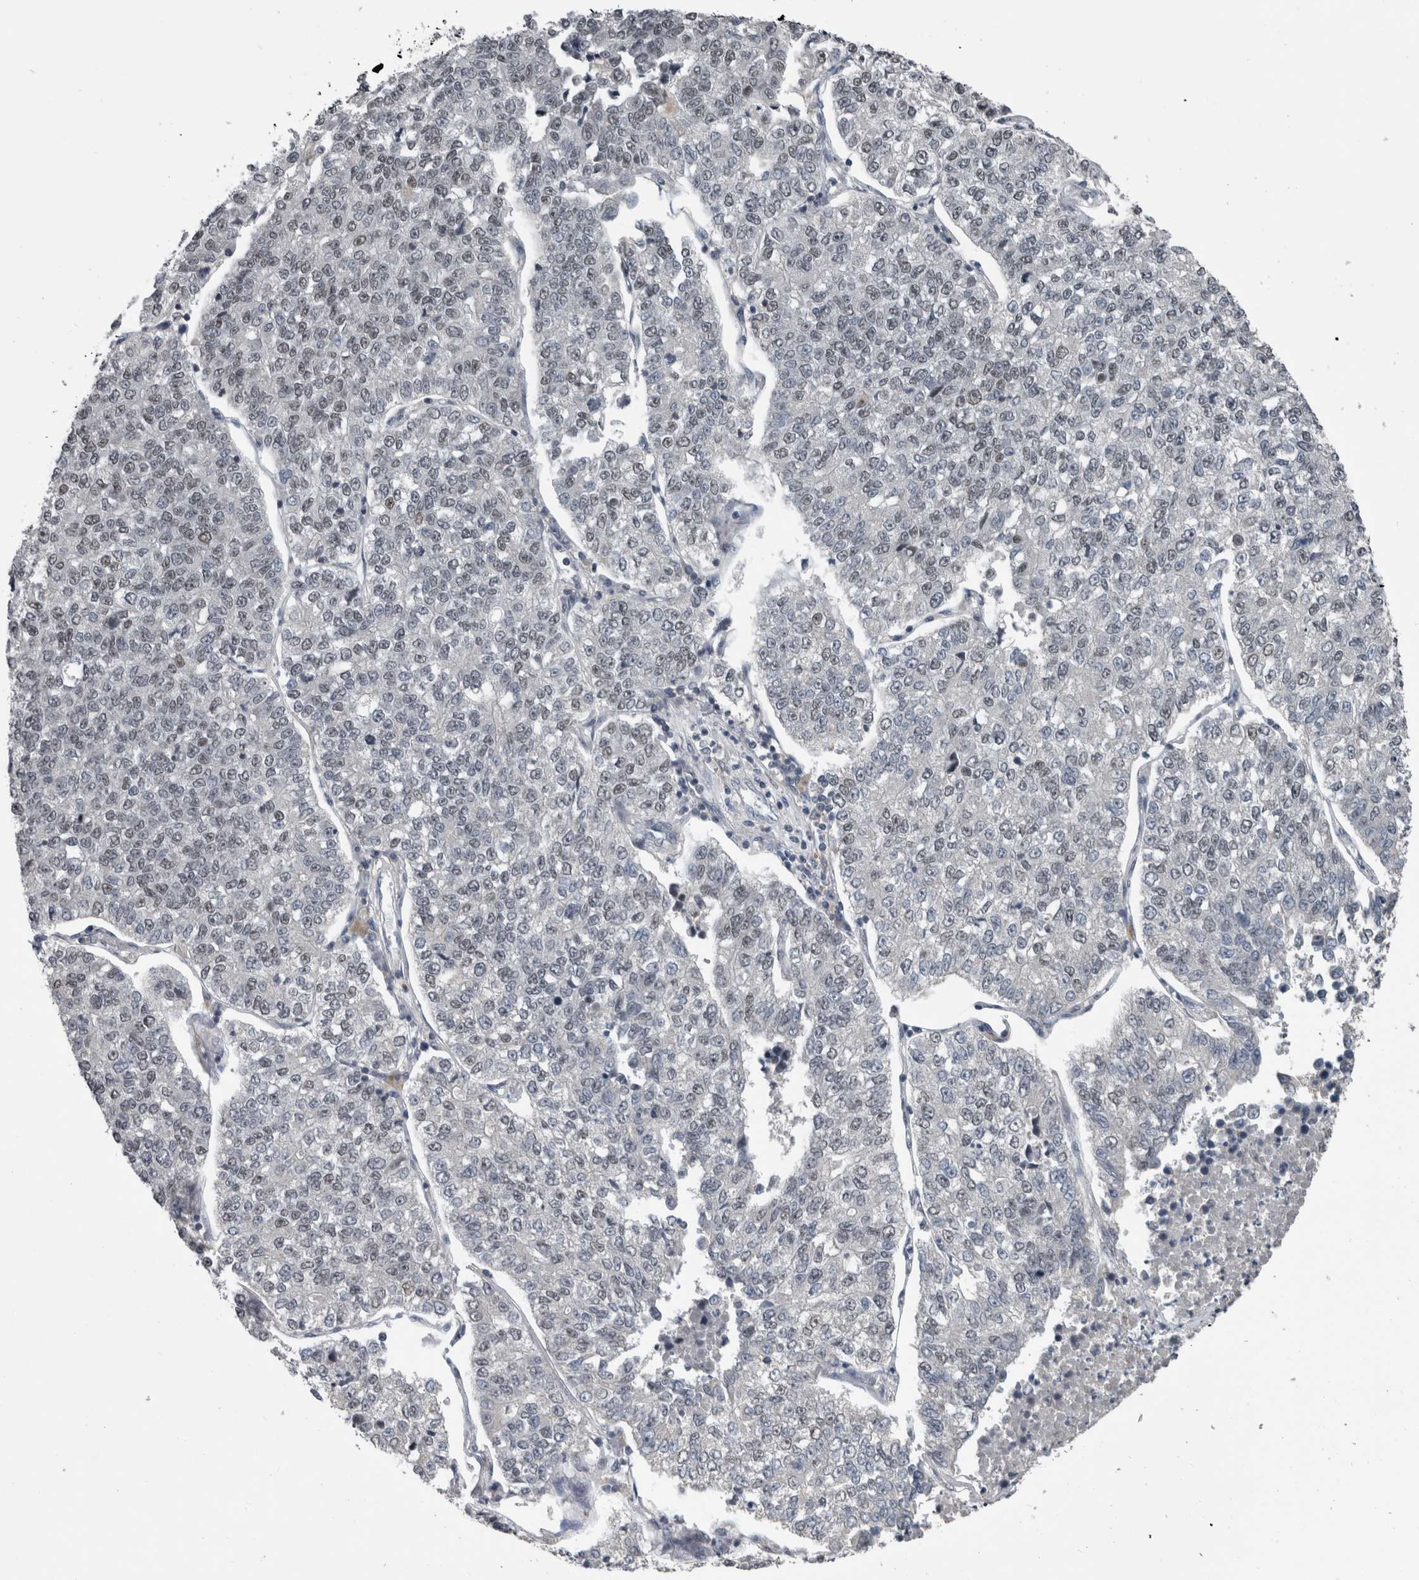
{"staining": {"intensity": "negative", "quantity": "none", "location": "none"}, "tissue": "lung cancer", "cell_type": "Tumor cells", "image_type": "cancer", "snomed": [{"axis": "morphology", "description": "Adenocarcinoma, NOS"}, {"axis": "topography", "description": "Lung"}], "caption": "An immunohistochemistry photomicrograph of lung cancer (adenocarcinoma) is shown. There is no staining in tumor cells of lung cancer (adenocarcinoma).", "gene": "ZBTB21", "patient": {"sex": "male", "age": 49}}